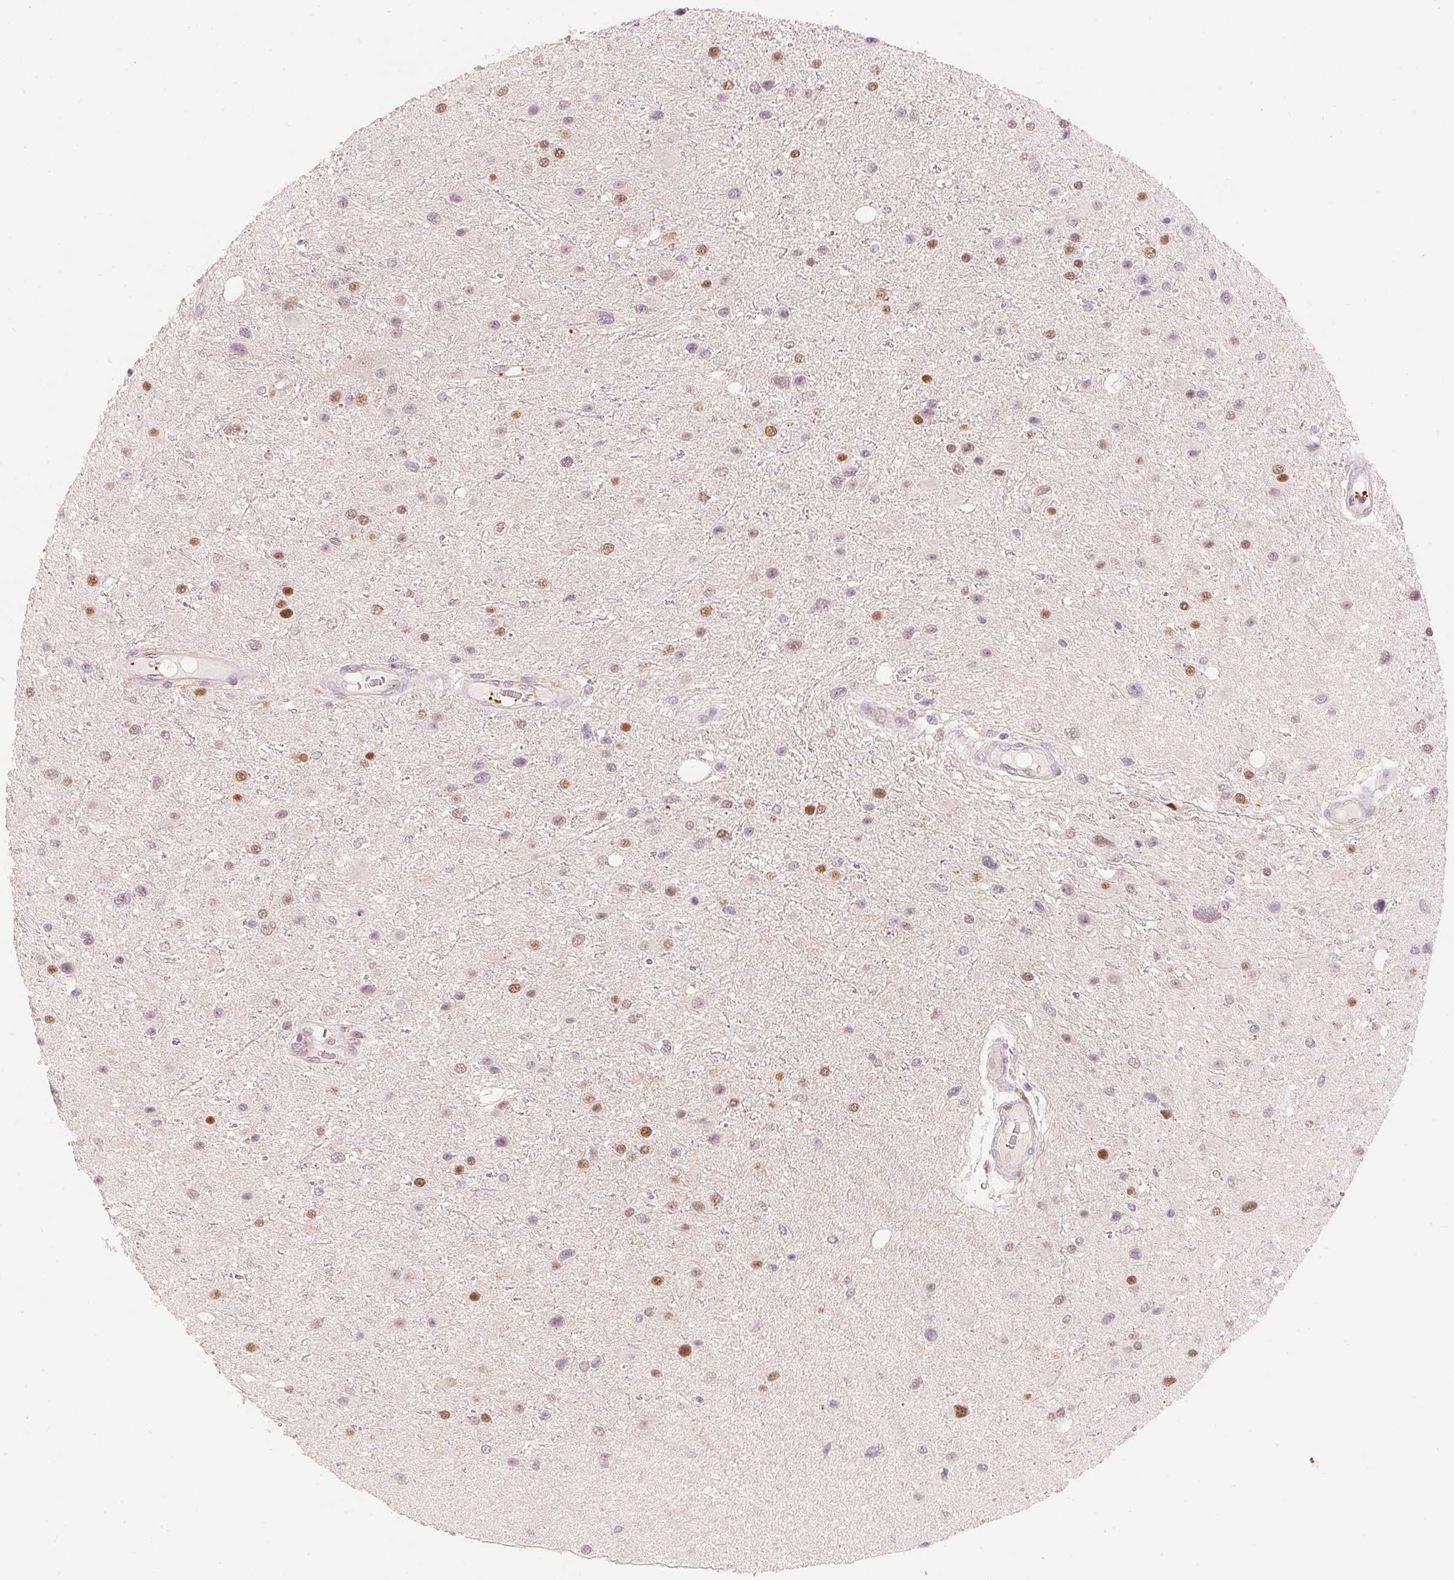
{"staining": {"intensity": "moderate", "quantity": "<25%", "location": "nuclear"}, "tissue": "glioma", "cell_type": "Tumor cells", "image_type": "cancer", "snomed": [{"axis": "morphology", "description": "Glioma, malignant, Low grade"}, {"axis": "topography", "description": "Brain"}], "caption": "Moderate nuclear staining for a protein is seen in approximately <25% of tumor cells of malignant low-grade glioma using immunohistochemistry.", "gene": "ARHGAP22", "patient": {"sex": "female", "age": 32}}